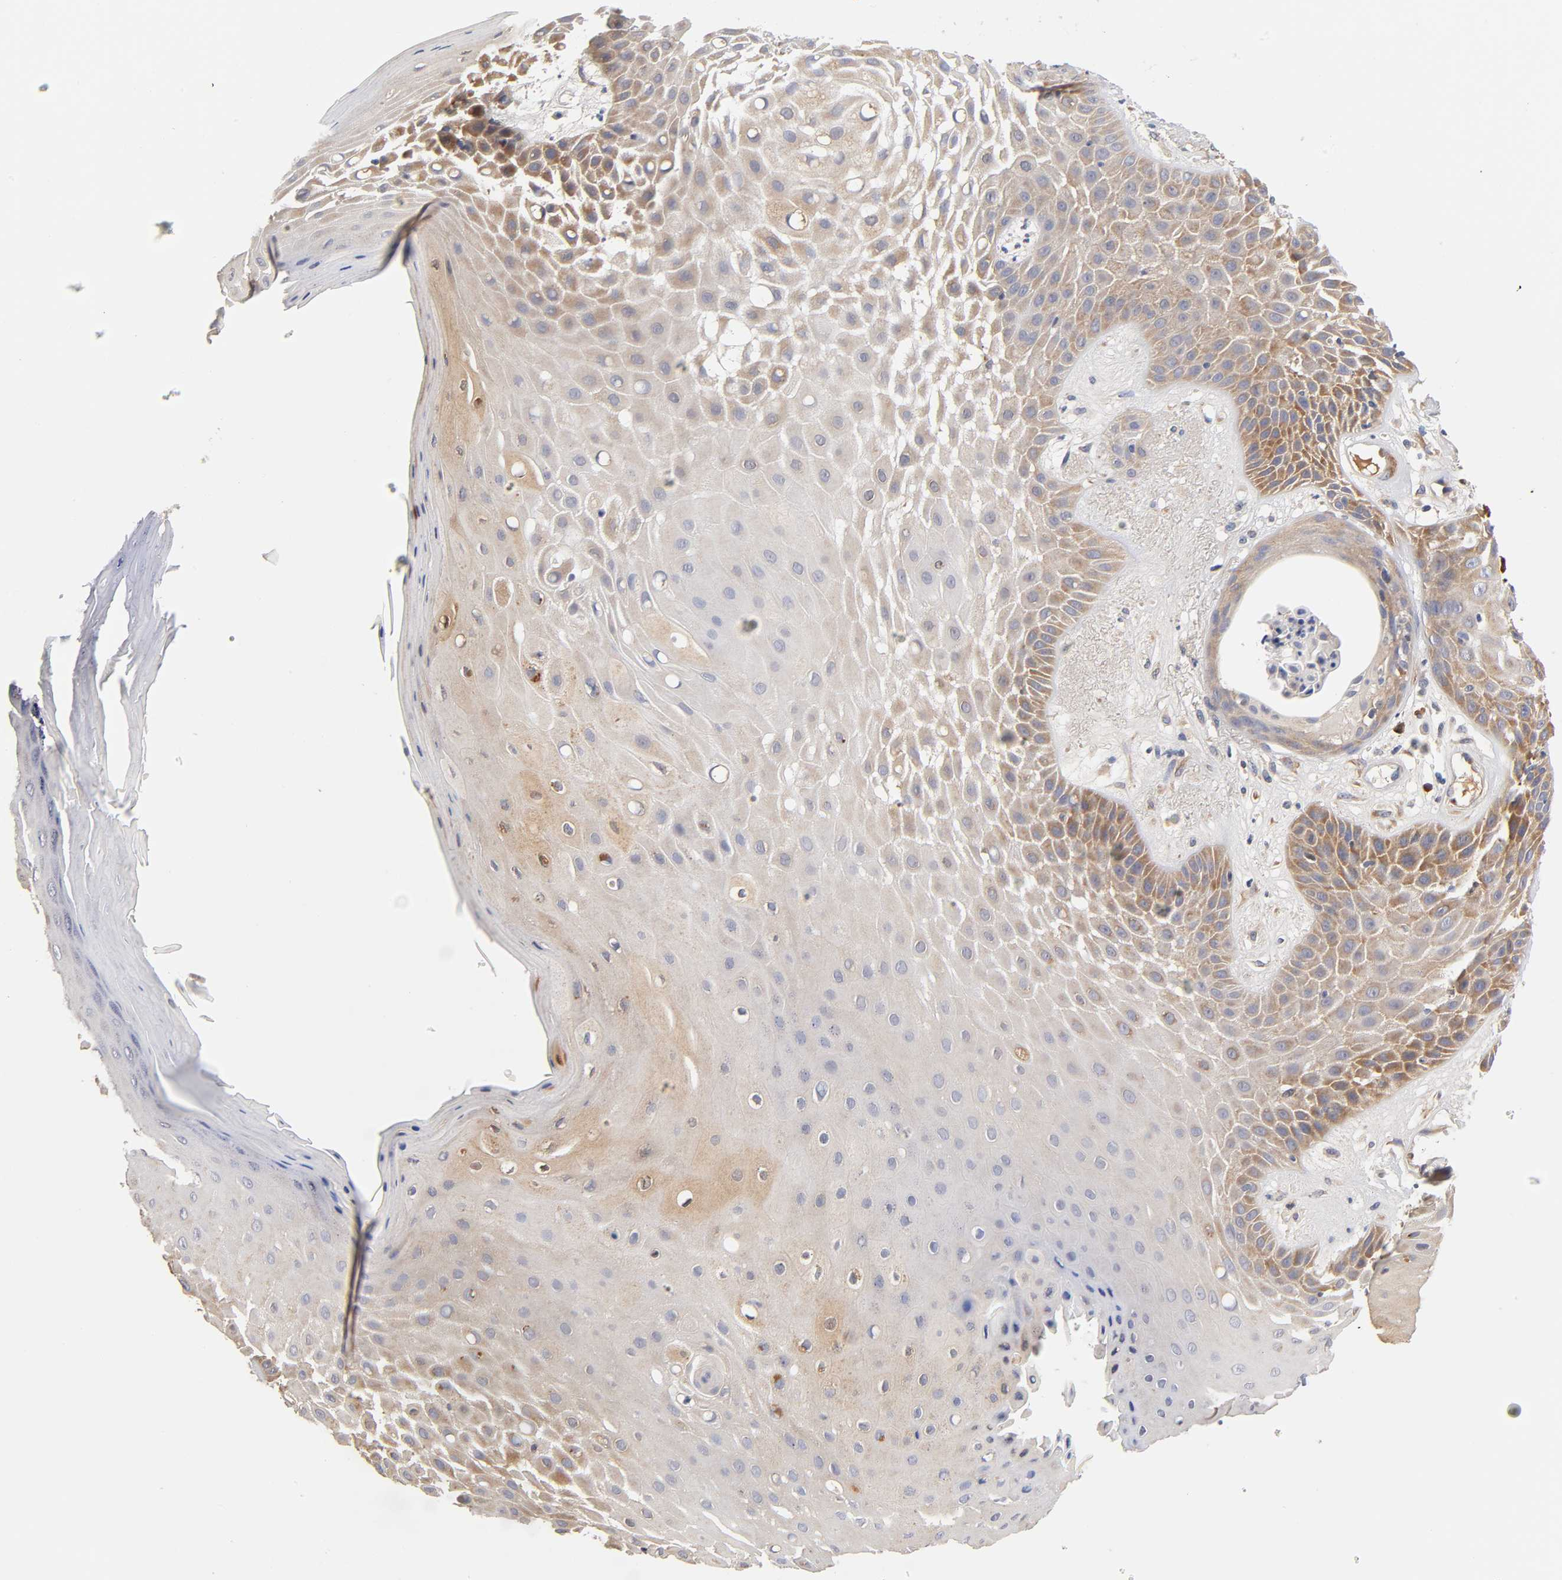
{"staining": {"intensity": "moderate", "quantity": ">75%", "location": "cytoplasmic/membranous"}, "tissue": "skin cancer", "cell_type": "Tumor cells", "image_type": "cancer", "snomed": [{"axis": "morphology", "description": "Squamous cell carcinoma, NOS"}, {"axis": "topography", "description": "Skin"}], "caption": "Skin cancer stained with a brown dye exhibits moderate cytoplasmic/membranous positive staining in about >75% of tumor cells.", "gene": "RPS29", "patient": {"sex": "male", "age": 65}}